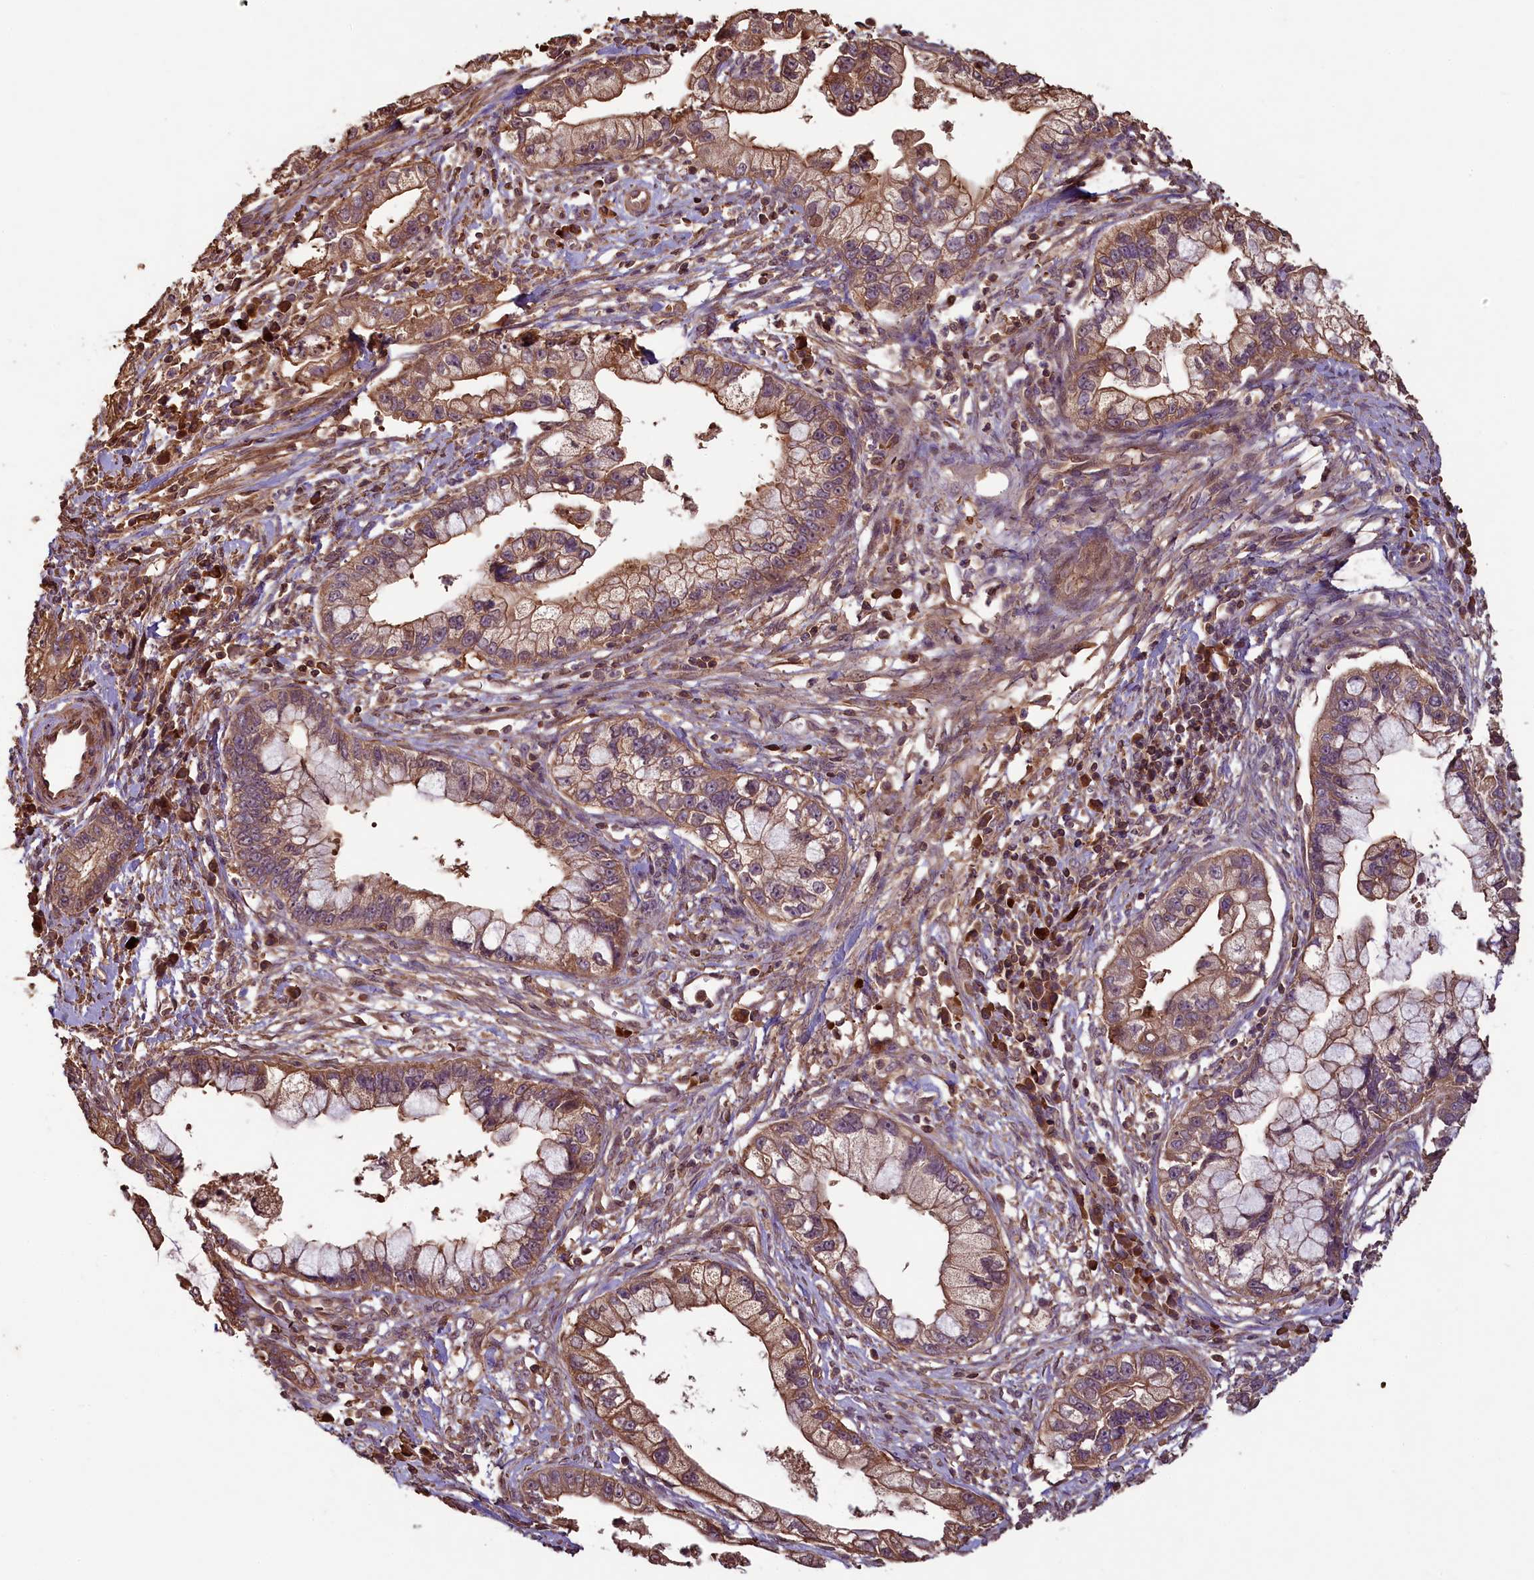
{"staining": {"intensity": "moderate", "quantity": ">75%", "location": "cytoplasmic/membranous"}, "tissue": "cervical cancer", "cell_type": "Tumor cells", "image_type": "cancer", "snomed": [{"axis": "morphology", "description": "Adenocarcinoma, NOS"}, {"axis": "topography", "description": "Cervix"}], "caption": "Protein staining of cervical cancer (adenocarcinoma) tissue reveals moderate cytoplasmic/membranous staining in approximately >75% of tumor cells.", "gene": "NUDT6", "patient": {"sex": "female", "age": 44}}